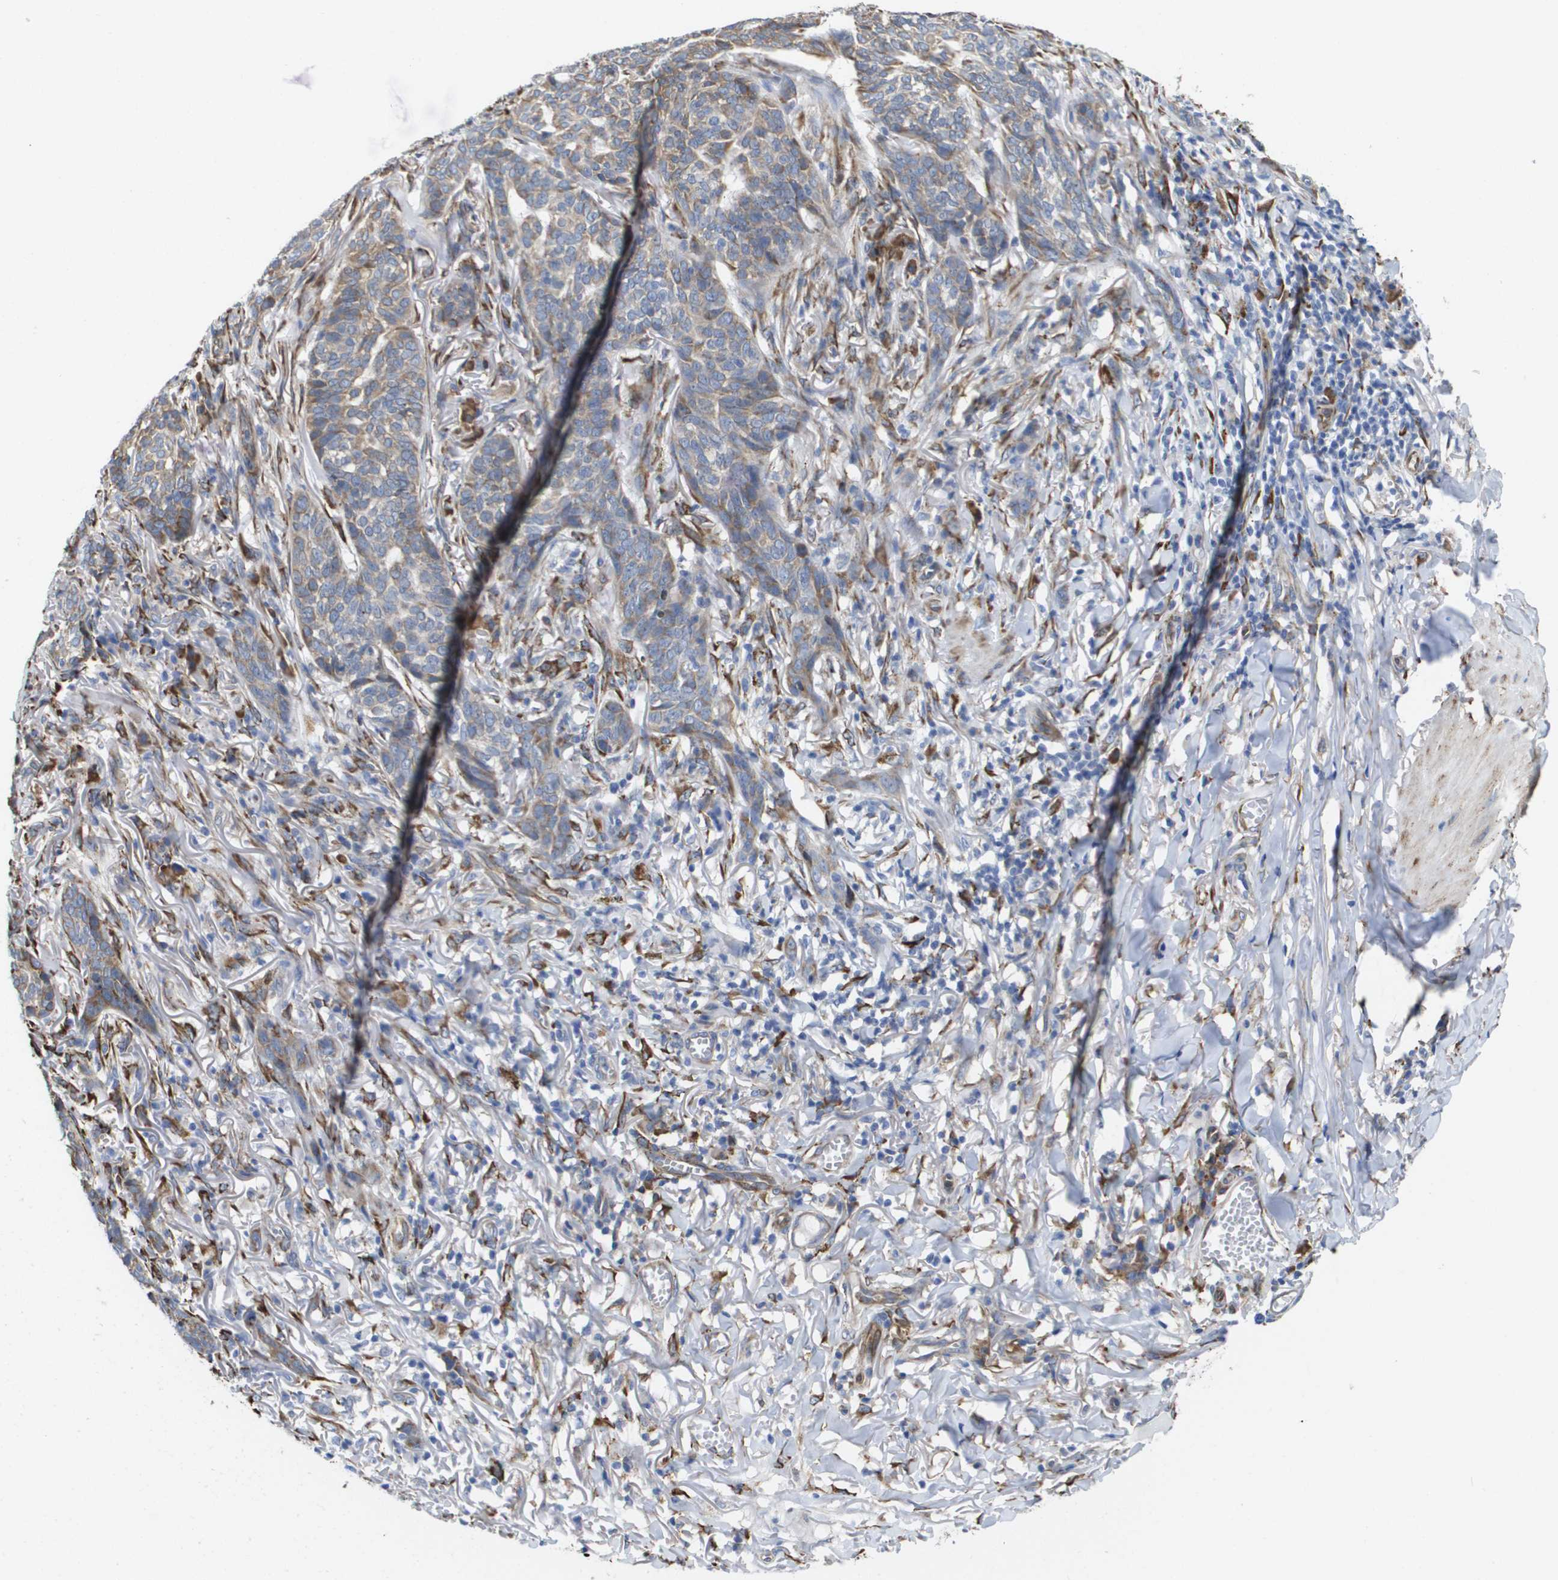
{"staining": {"intensity": "weak", "quantity": "25%-75%", "location": "cytoplasmic/membranous"}, "tissue": "skin cancer", "cell_type": "Tumor cells", "image_type": "cancer", "snomed": [{"axis": "morphology", "description": "Basal cell carcinoma"}, {"axis": "topography", "description": "Skin"}], "caption": "Basal cell carcinoma (skin) tissue shows weak cytoplasmic/membranous staining in approximately 25%-75% of tumor cells", "gene": "ST3GAL2", "patient": {"sex": "male", "age": 85}}